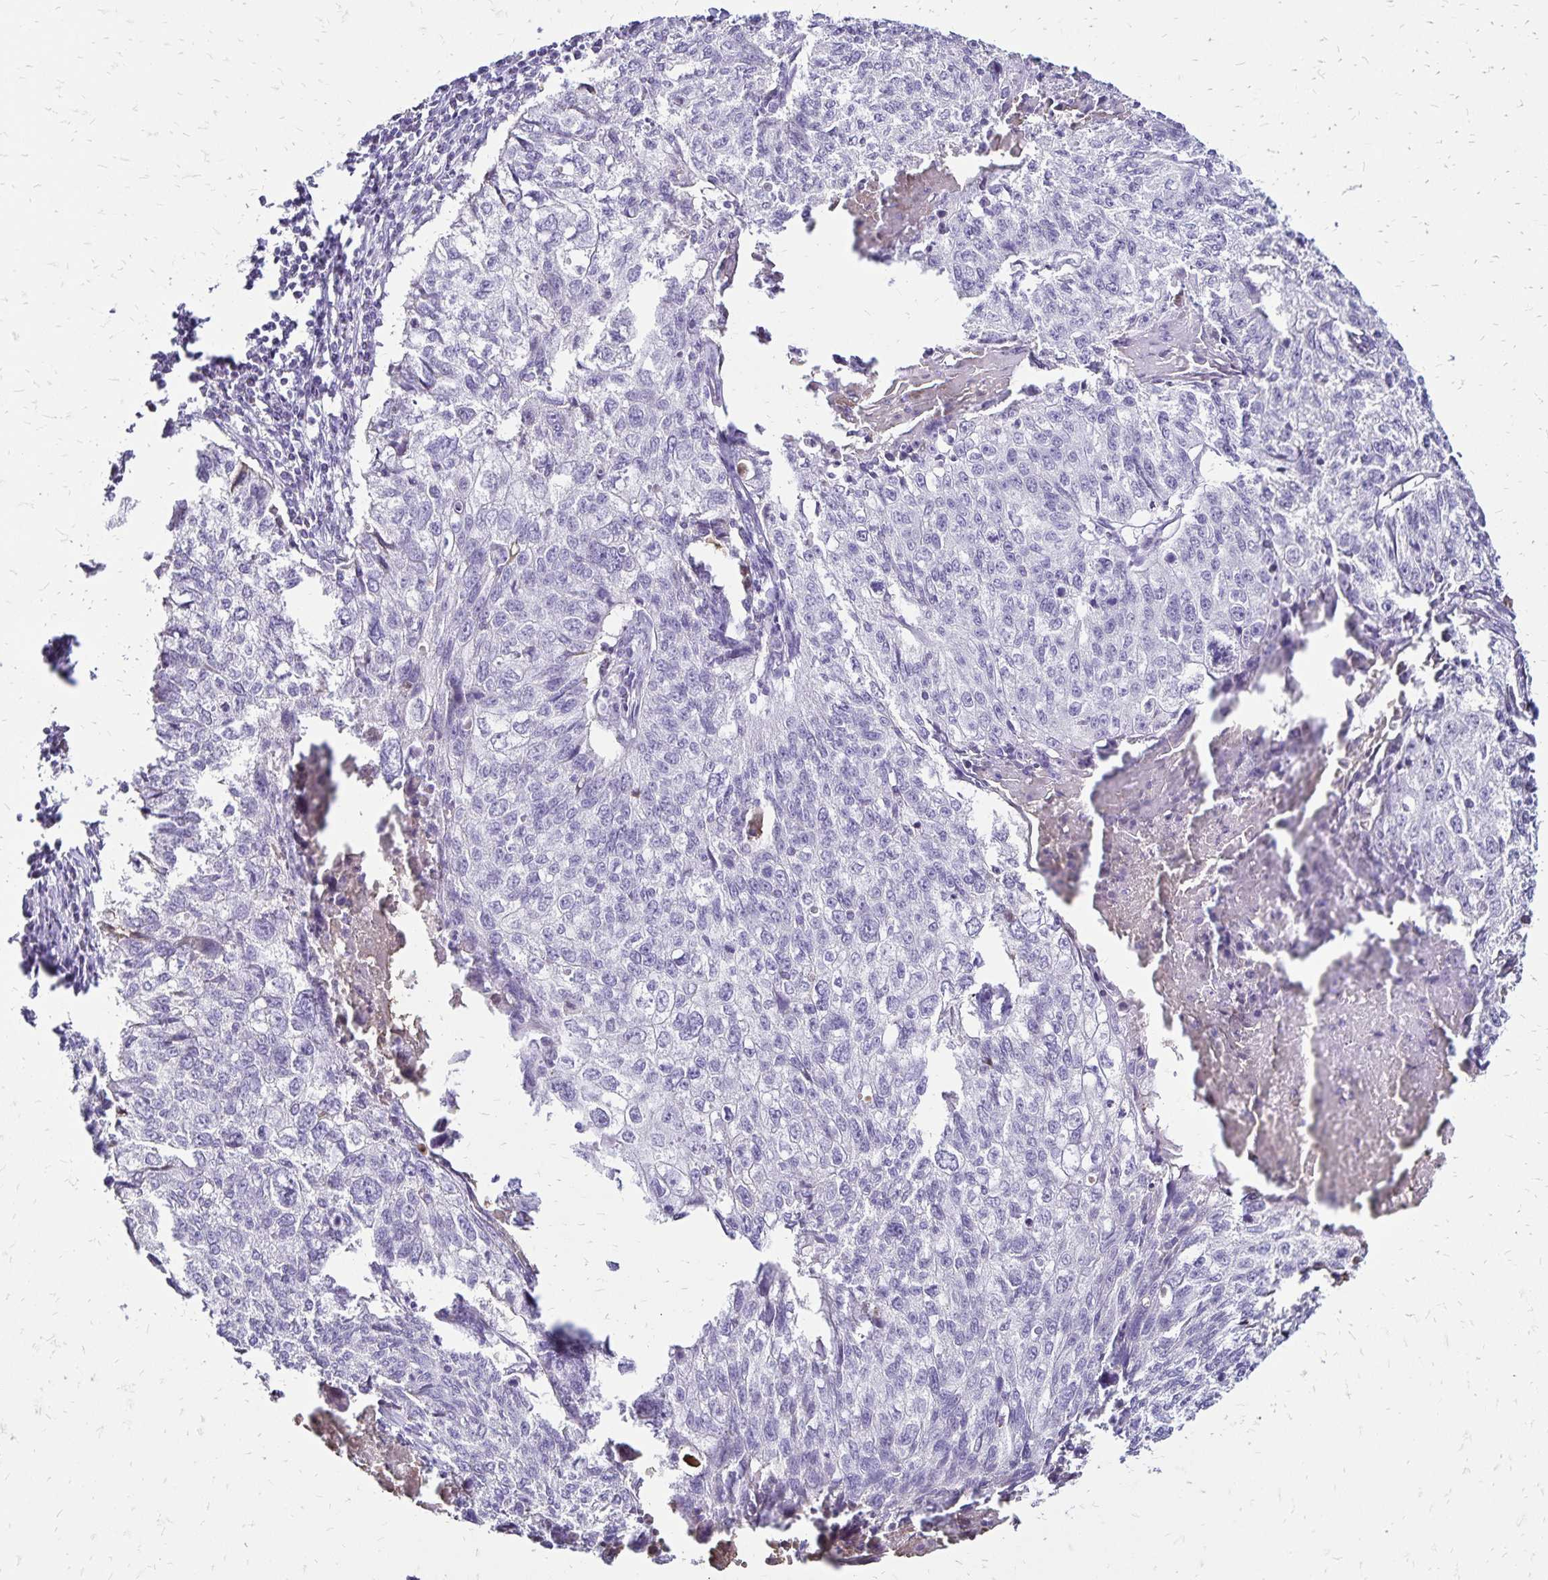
{"staining": {"intensity": "negative", "quantity": "none", "location": "none"}, "tissue": "lung cancer", "cell_type": "Tumor cells", "image_type": "cancer", "snomed": [{"axis": "morphology", "description": "Normal morphology"}, {"axis": "morphology", "description": "Aneuploidy"}, {"axis": "morphology", "description": "Squamous cell carcinoma, NOS"}, {"axis": "topography", "description": "Lymph node"}, {"axis": "topography", "description": "Lung"}], "caption": "The image shows no significant positivity in tumor cells of aneuploidy (lung). (Immunohistochemistry, brightfield microscopy, high magnification).", "gene": "KISS1", "patient": {"sex": "female", "age": 76}}